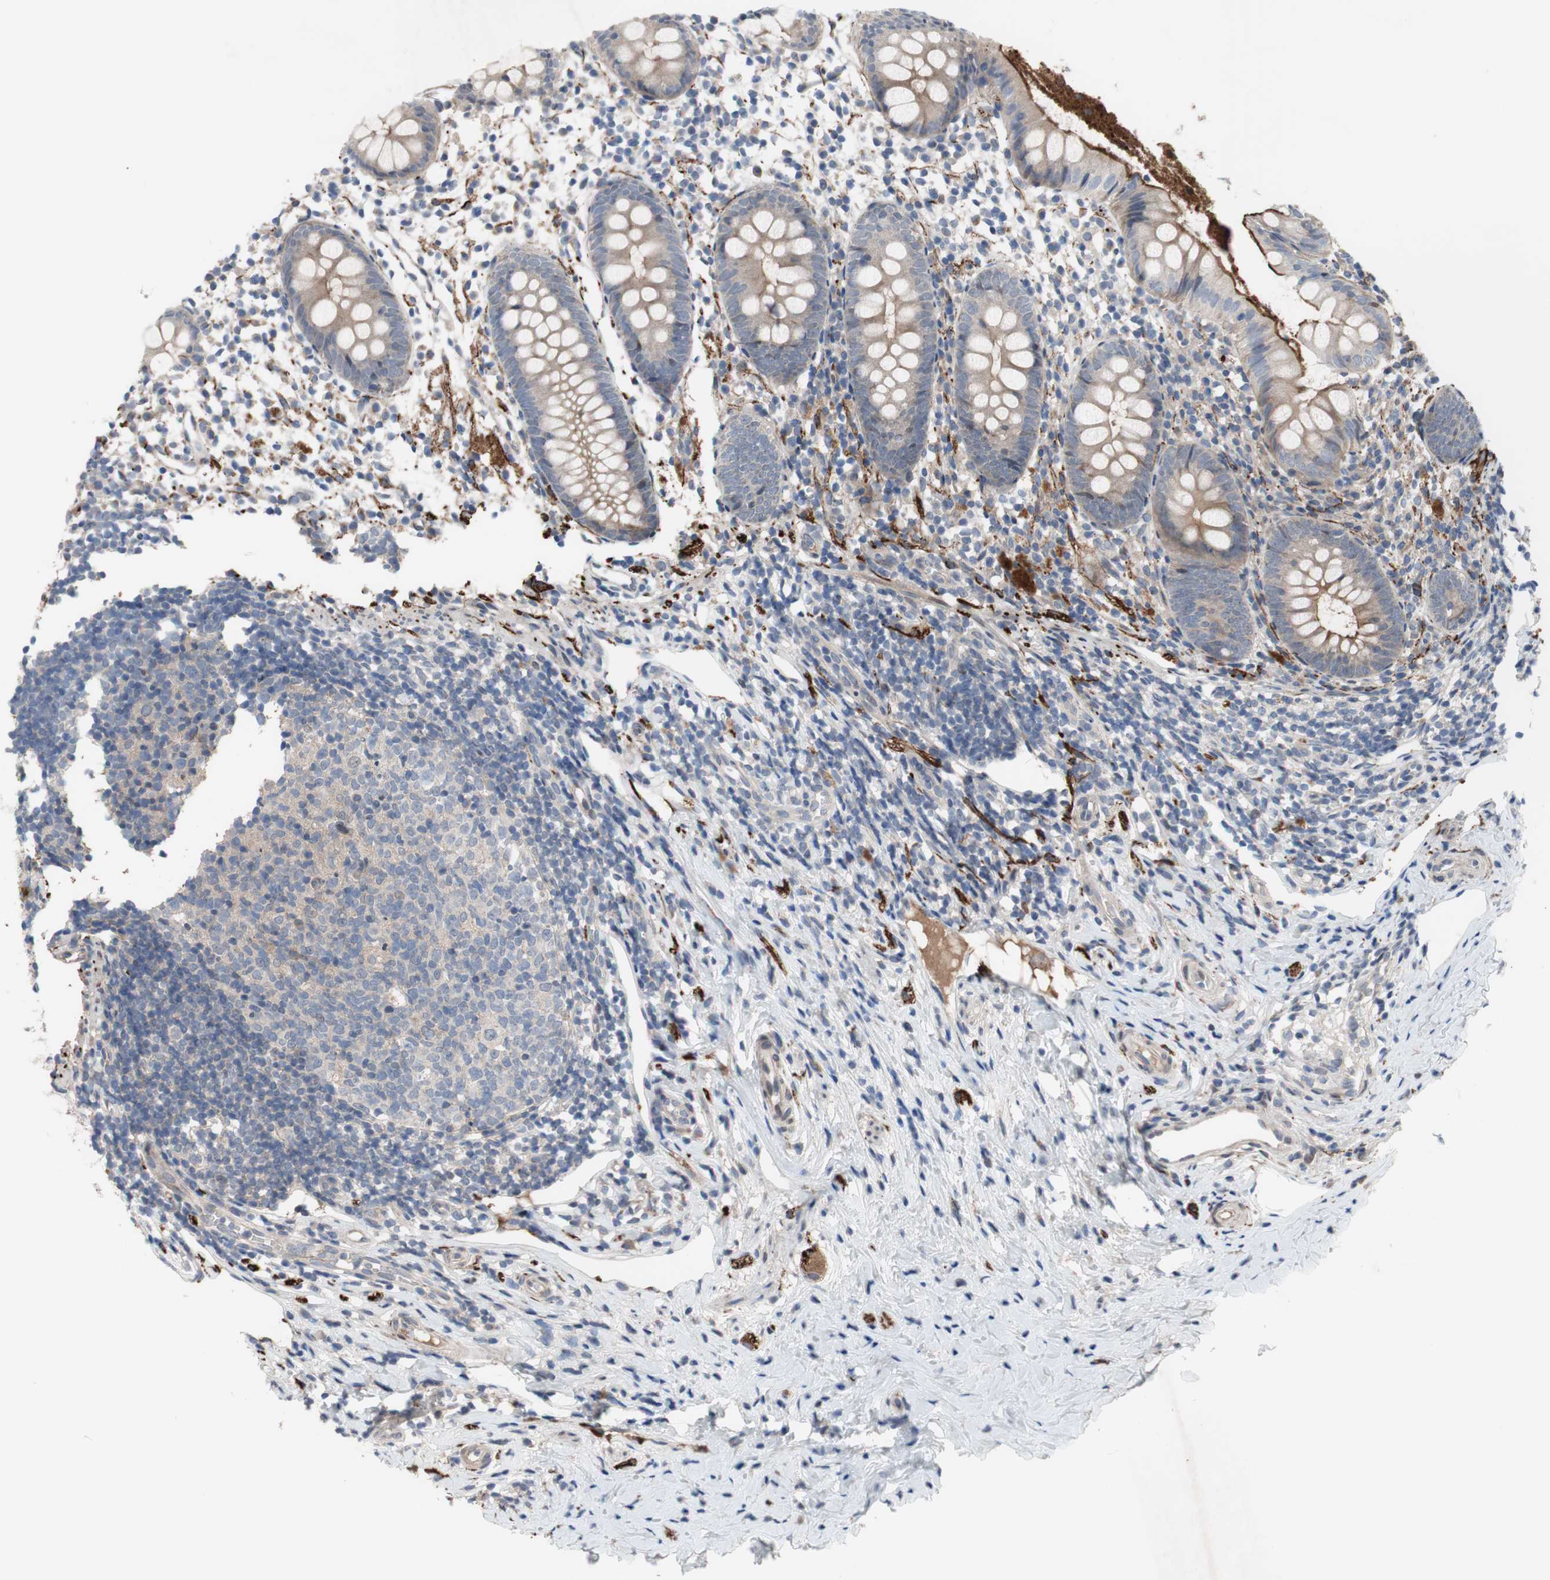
{"staining": {"intensity": "moderate", "quantity": ">75%", "location": "cytoplasmic/membranous"}, "tissue": "appendix", "cell_type": "Glandular cells", "image_type": "normal", "snomed": [{"axis": "morphology", "description": "Normal tissue, NOS"}, {"axis": "topography", "description": "Appendix"}], "caption": "Human appendix stained with a brown dye displays moderate cytoplasmic/membranous positive positivity in about >75% of glandular cells.", "gene": "OAZ1", "patient": {"sex": "female", "age": 20}}